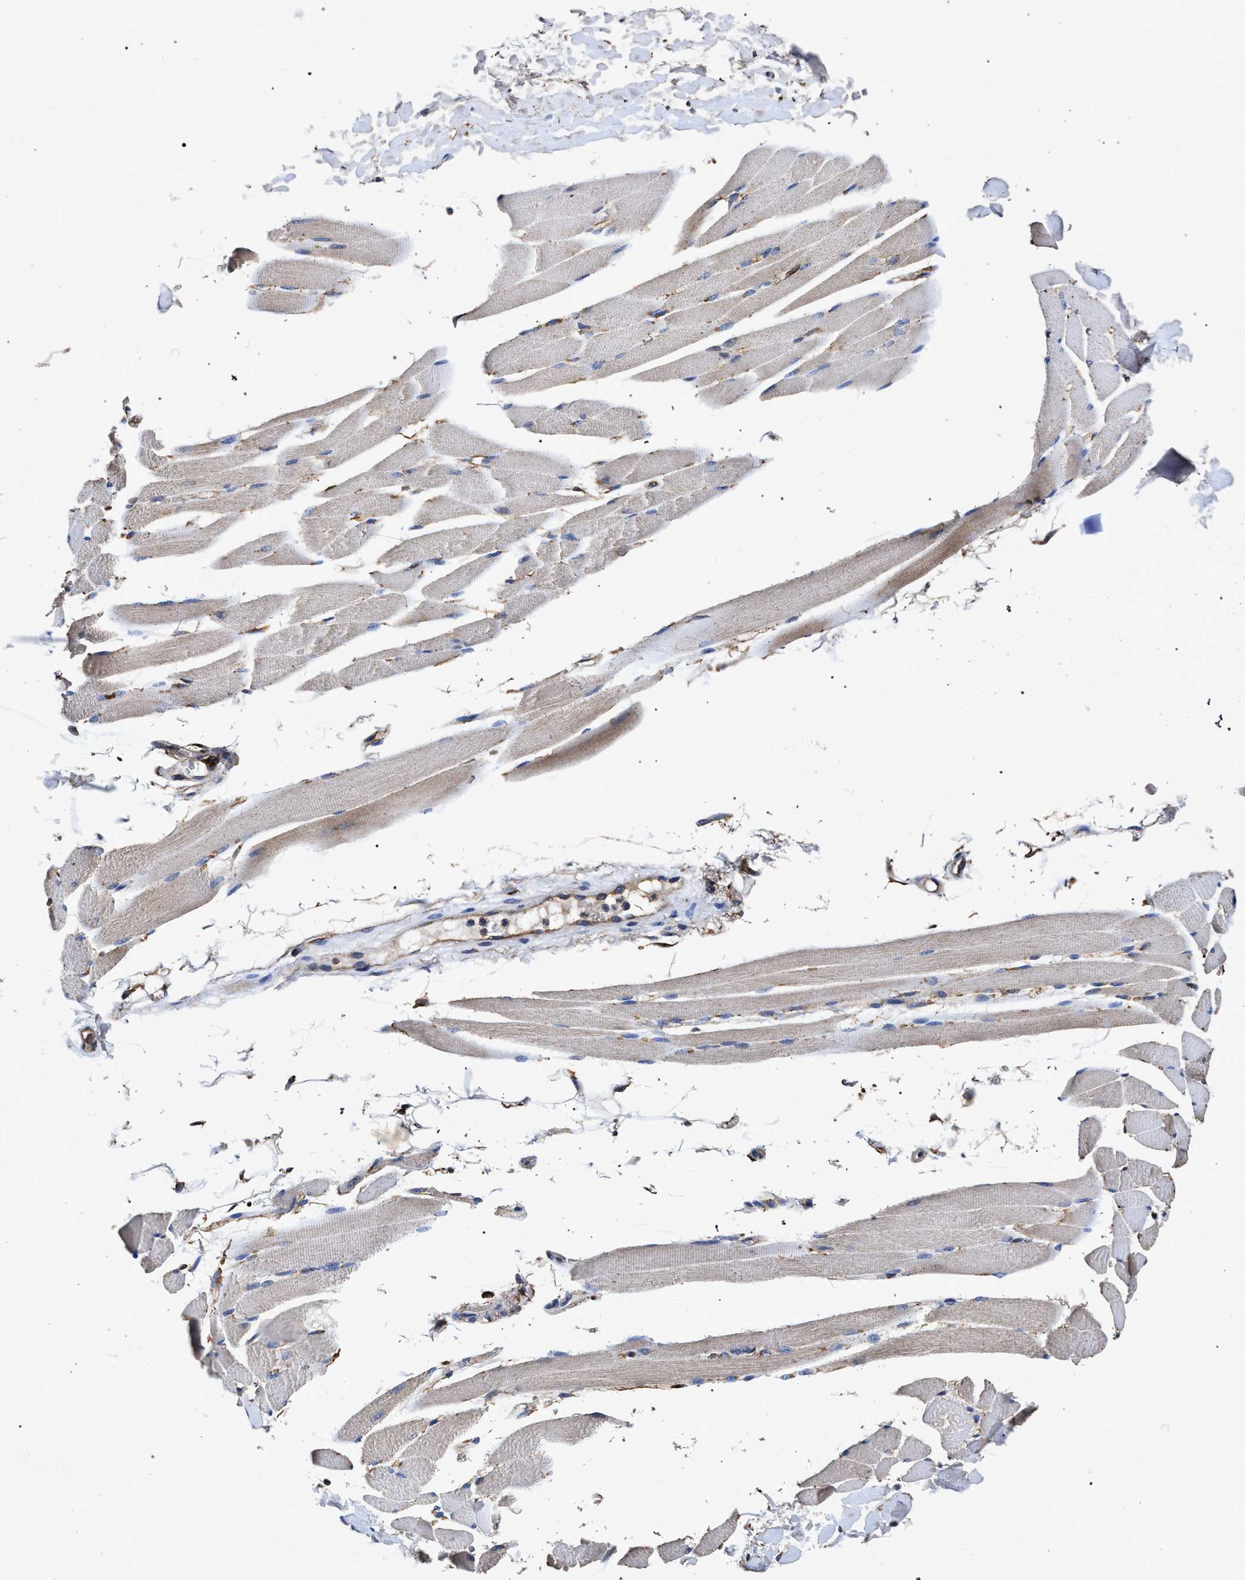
{"staining": {"intensity": "weak", "quantity": "<25%", "location": "cytoplasmic/membranous"}, "tissue": "skeletal muscle", "cell_type": "Myocytes", "image_type": "normal", "snomed": [{"axis": "morphology", "description": "Normal tissue, NOS"}, {"axis": "topography", "description": "Skeletal muscle"}, {"axis": "topography", "description": "Peripheral nerve tissue"}], "caption": "Human skeletal muscle stained for a protein using immunohistochemistry displays no staining in myocytes.", "gene": "MARCKS", "patient": {"sex": "female", "age": 84}}